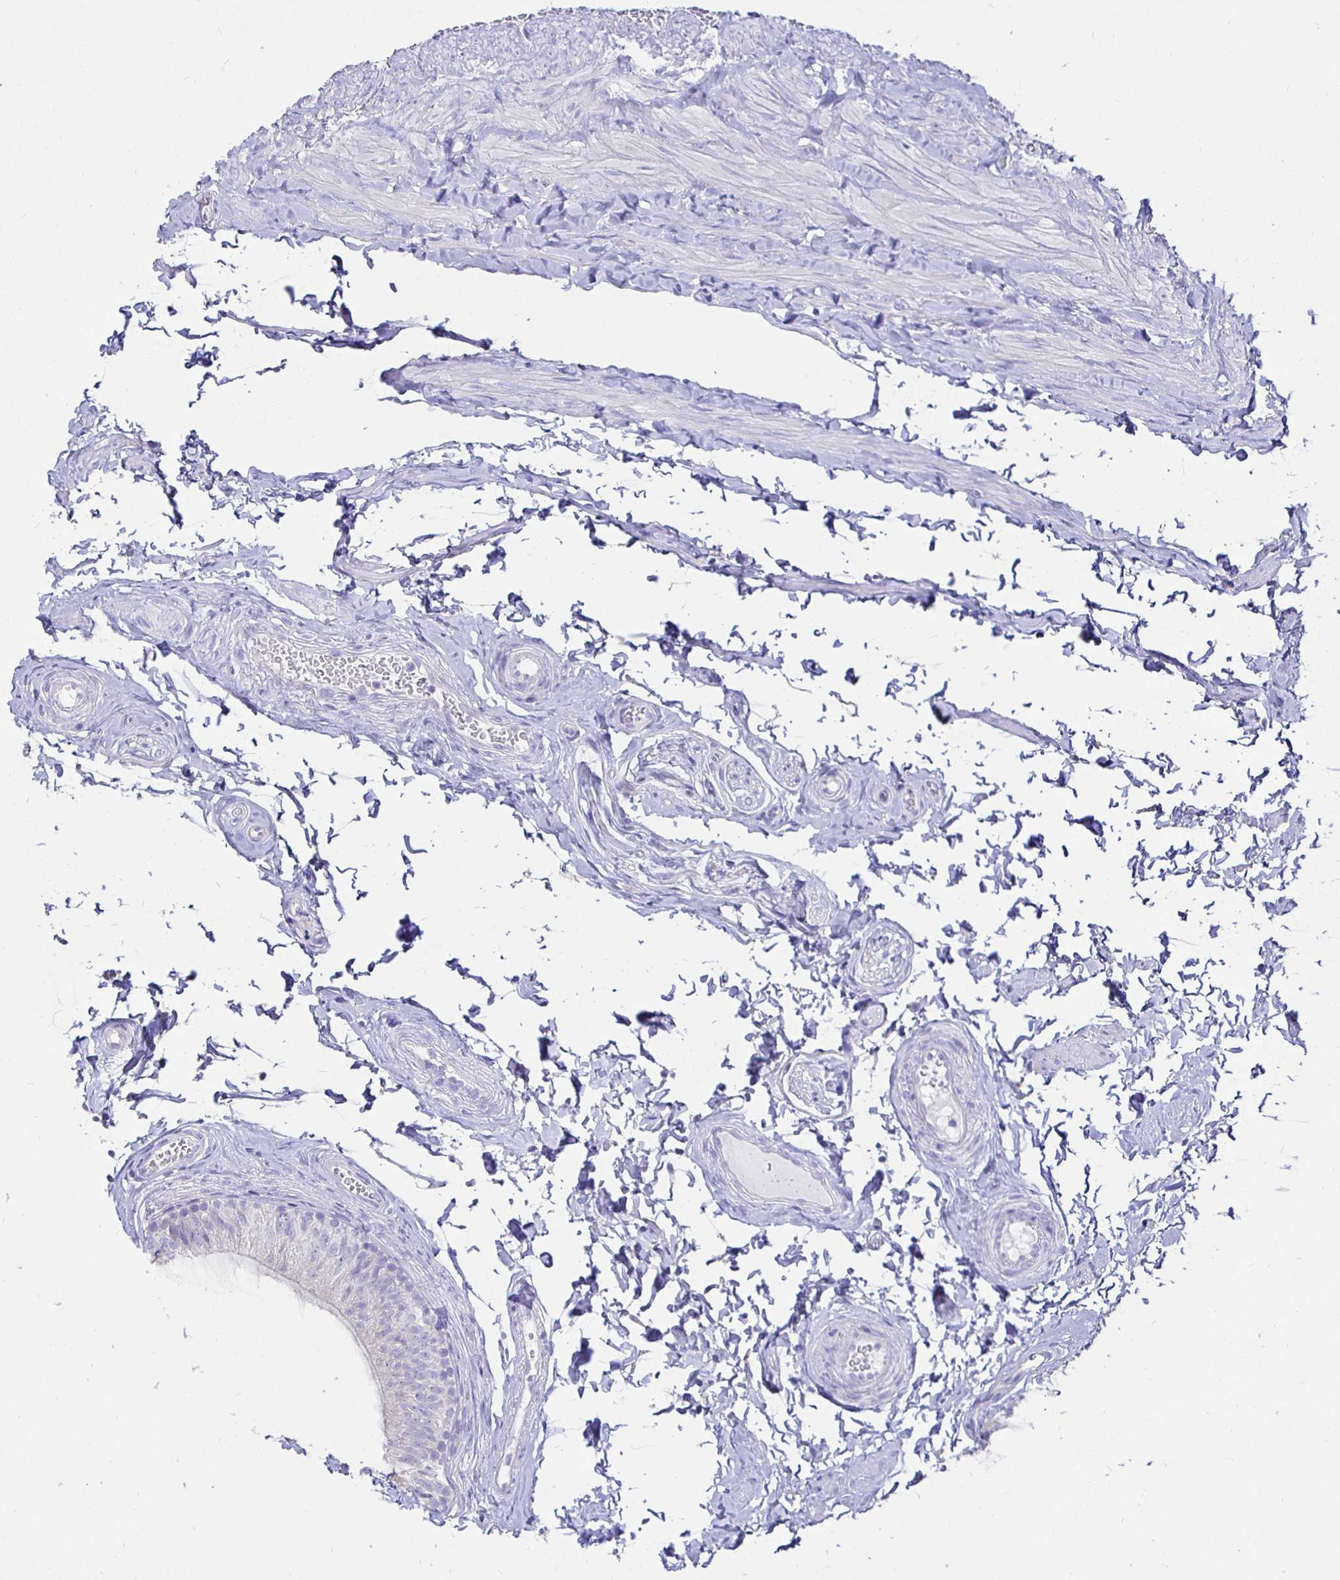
{"staining": {"intensity": "negative", "quantity": "none", "location": "none"}, "tissue": "epididymis", "cell_type": "Glandular cells", "image_type": "normal", "snomed": [{"axis": "morphology", "description": "Normal tissue, NOS"}, {"axis": "topography", "description": "Epididymis, spermatic cord, NOS"}, {"axis": "topography", "description": "Epididymis"}, {"axis": "topography", "description": "Peripheral nerve tissue"}], "caption": "Glandular cells show no significant staining in normal epididymis. (DAB (3,3'-diaminobenzidine) immunohistochemistry (IHC) with hematoxylin counter stain).", "gene": "UMOD", "patient": {"sex": "male", "age": 29}}